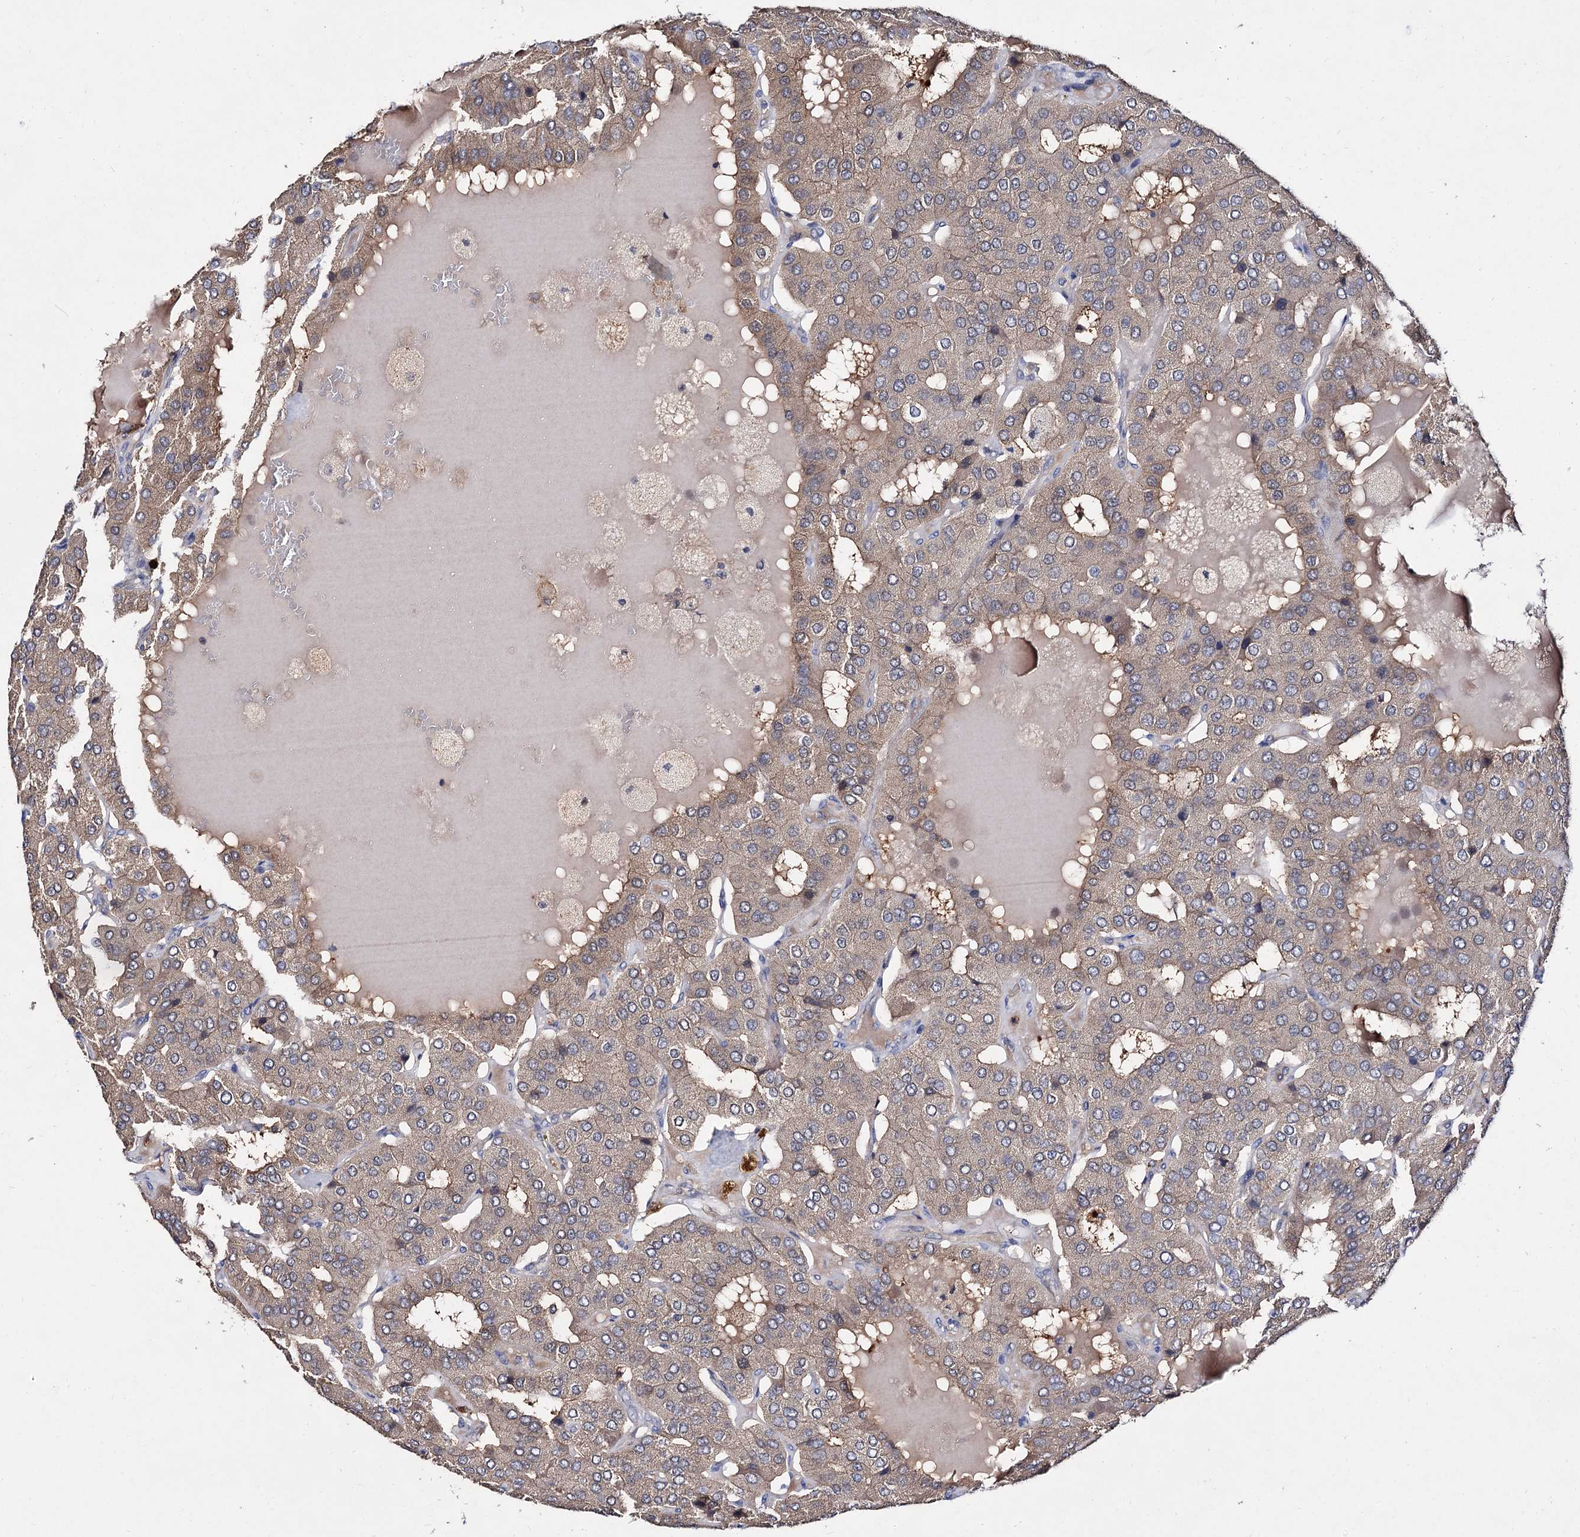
{"staining": {"intensity": "weak", "quantity": "<25%", "location": "cytoplasmic/membranous"}, "tissue": "parathyroid gland", "cell_type": "Glandular cells", "image_type": "normal", "snomed": [{"axis": "morphology", "description": "Normal tissue, NOS"}, {"axis": "morphology", "description": "Adenoma, NOS"}, {"axis": "topography", "description": "Parathyroid gland"}], "caption": "Immunohistochemical staining of benign human parathyroid gland demonstrates no significant positivity in glandular cells. (Immunohistochemistry, brightfield microscopy, high magnification).", "gene": "ACTR6", "patient": {"sex": "female", "age": 86}}